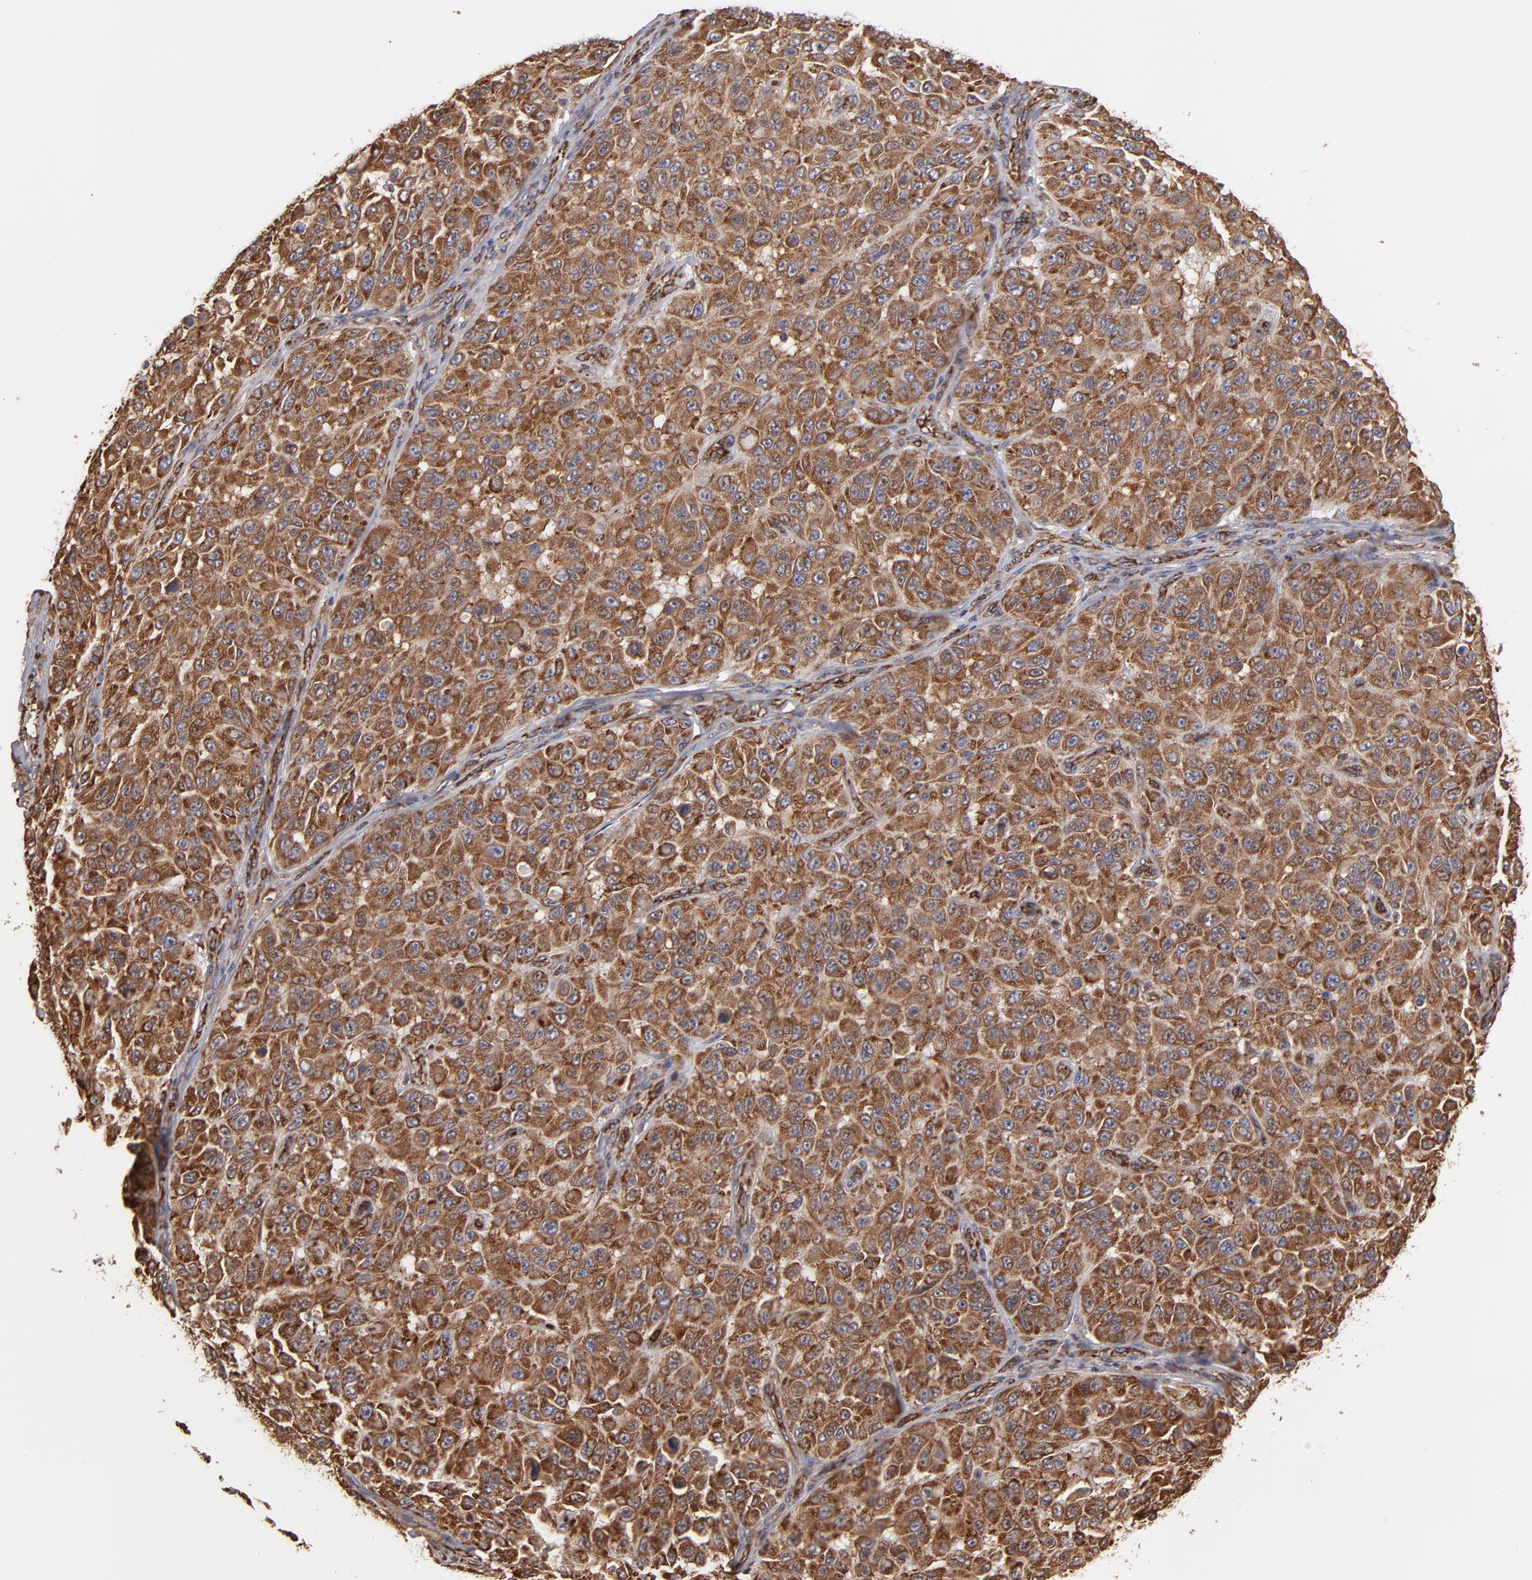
{"staining": {"intensity": "strong", "quantity": ">75%", "location": "cytoplasmic/membranous"}, "tissue": "melanoma", "cell_type": "Tumor cells", "image_type": "cancer", "snomed": [{"axis": "morphology", "description": "Malignant melanoma, NOS"}, {"axis": "topography", "description": "Skin"}], "caption": "A micrograph of malignant melanoma stained for a protein reveals strong cytoplasmic/membranous brown staining in tumor cells.", "gene": "KTN1", "patient": {"sex": "male", "age": 30}}